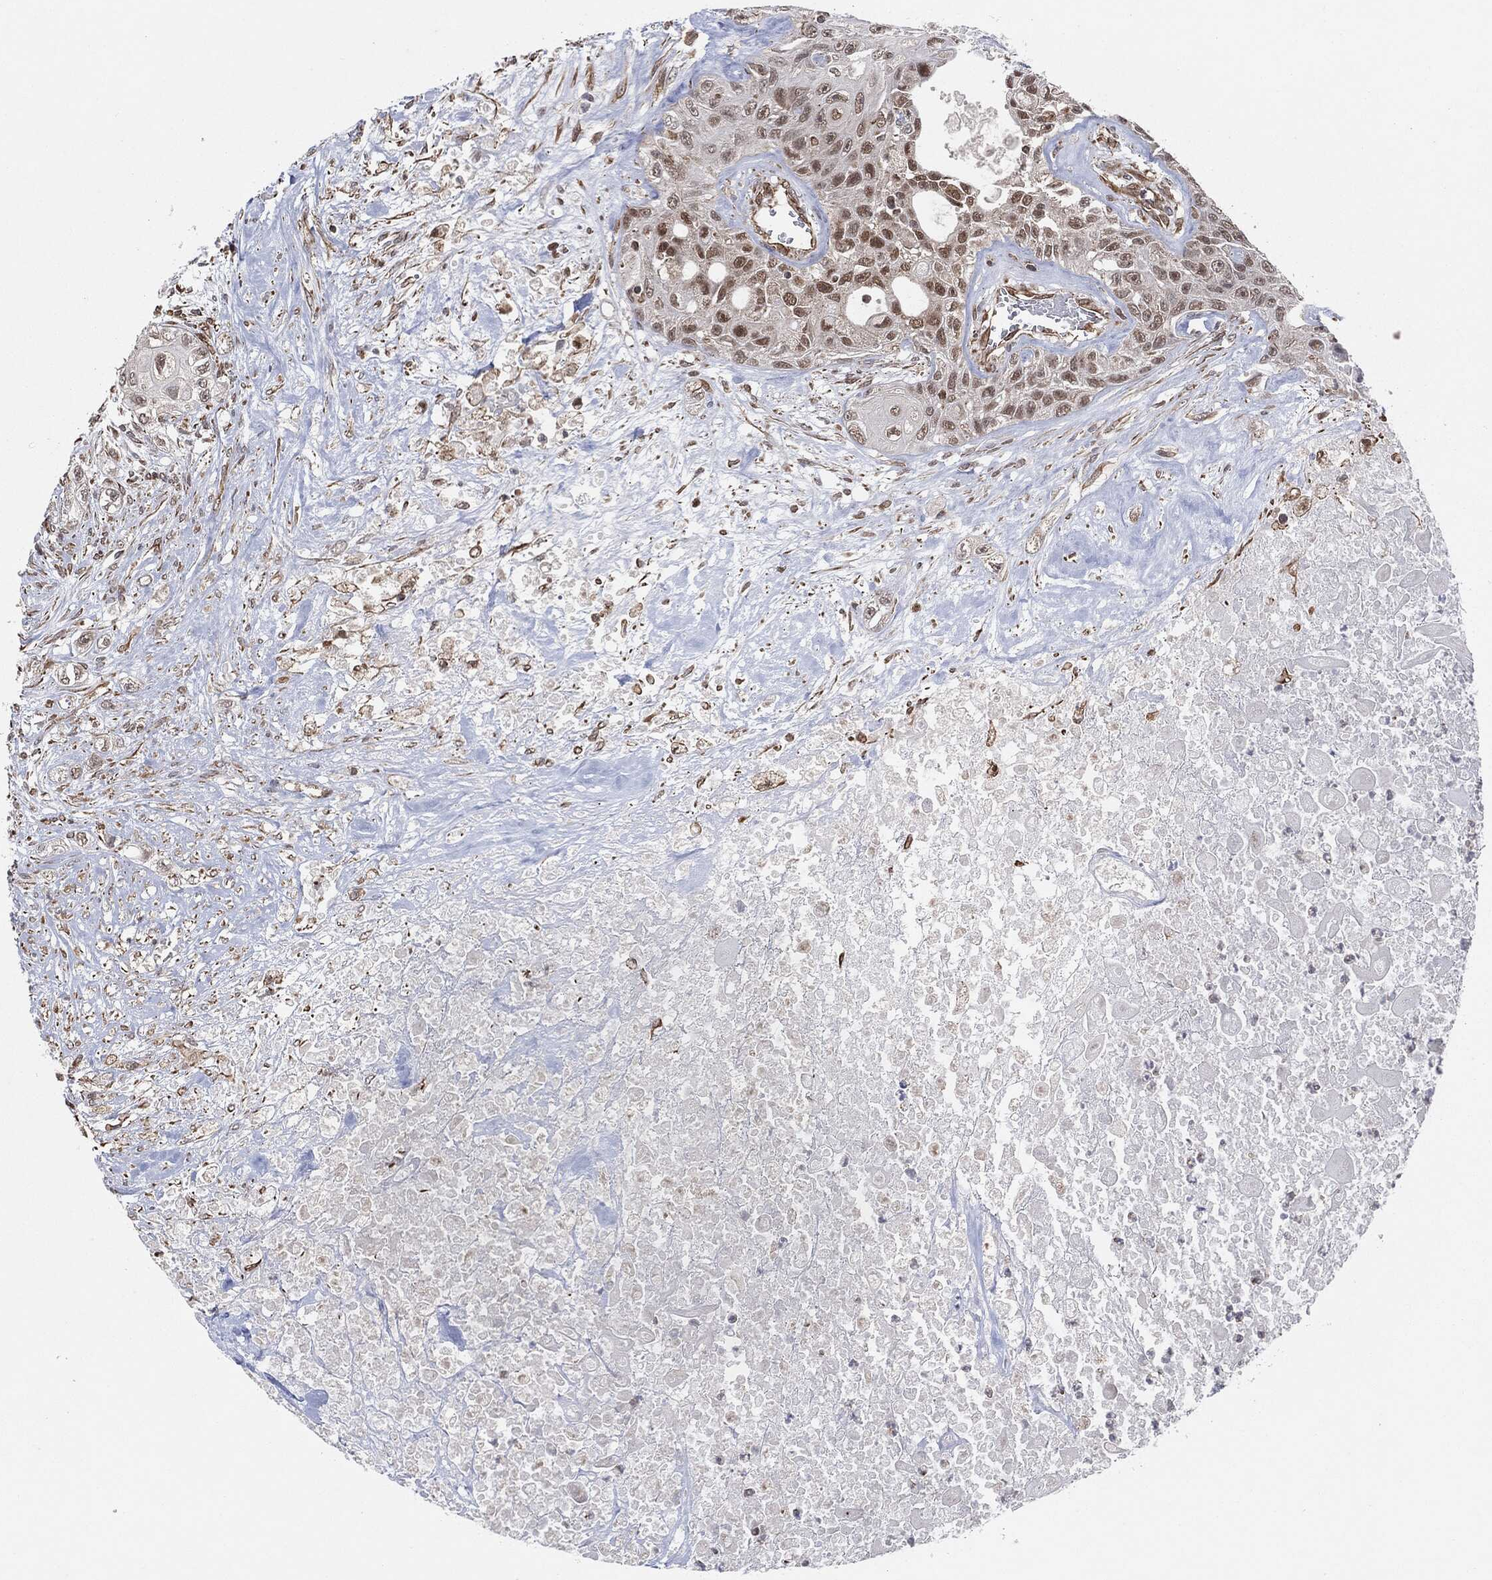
{"staining": {"intensity": "strong", "quantity": "<25%", "location": "cytoplasmic/membranous"}, "tissue": "urothelial cancer", "cell_type": "Tumor cells", "image_type": "cancer", "snomed": [{"axis": "morphology", "description": "Urothelial carcinoma, High grade"}, {"axis": "topography", "description": "Urinary bladder"}], "caption": "IHC image of urothelial cancer stained for a protein (brown), which demonstrates medium levels of strong cytoplasmic/membranous expression in approximately <25% of tumor cells.", "gene": "TP53RK", "patient": {"sex": "female", "age": 56}}